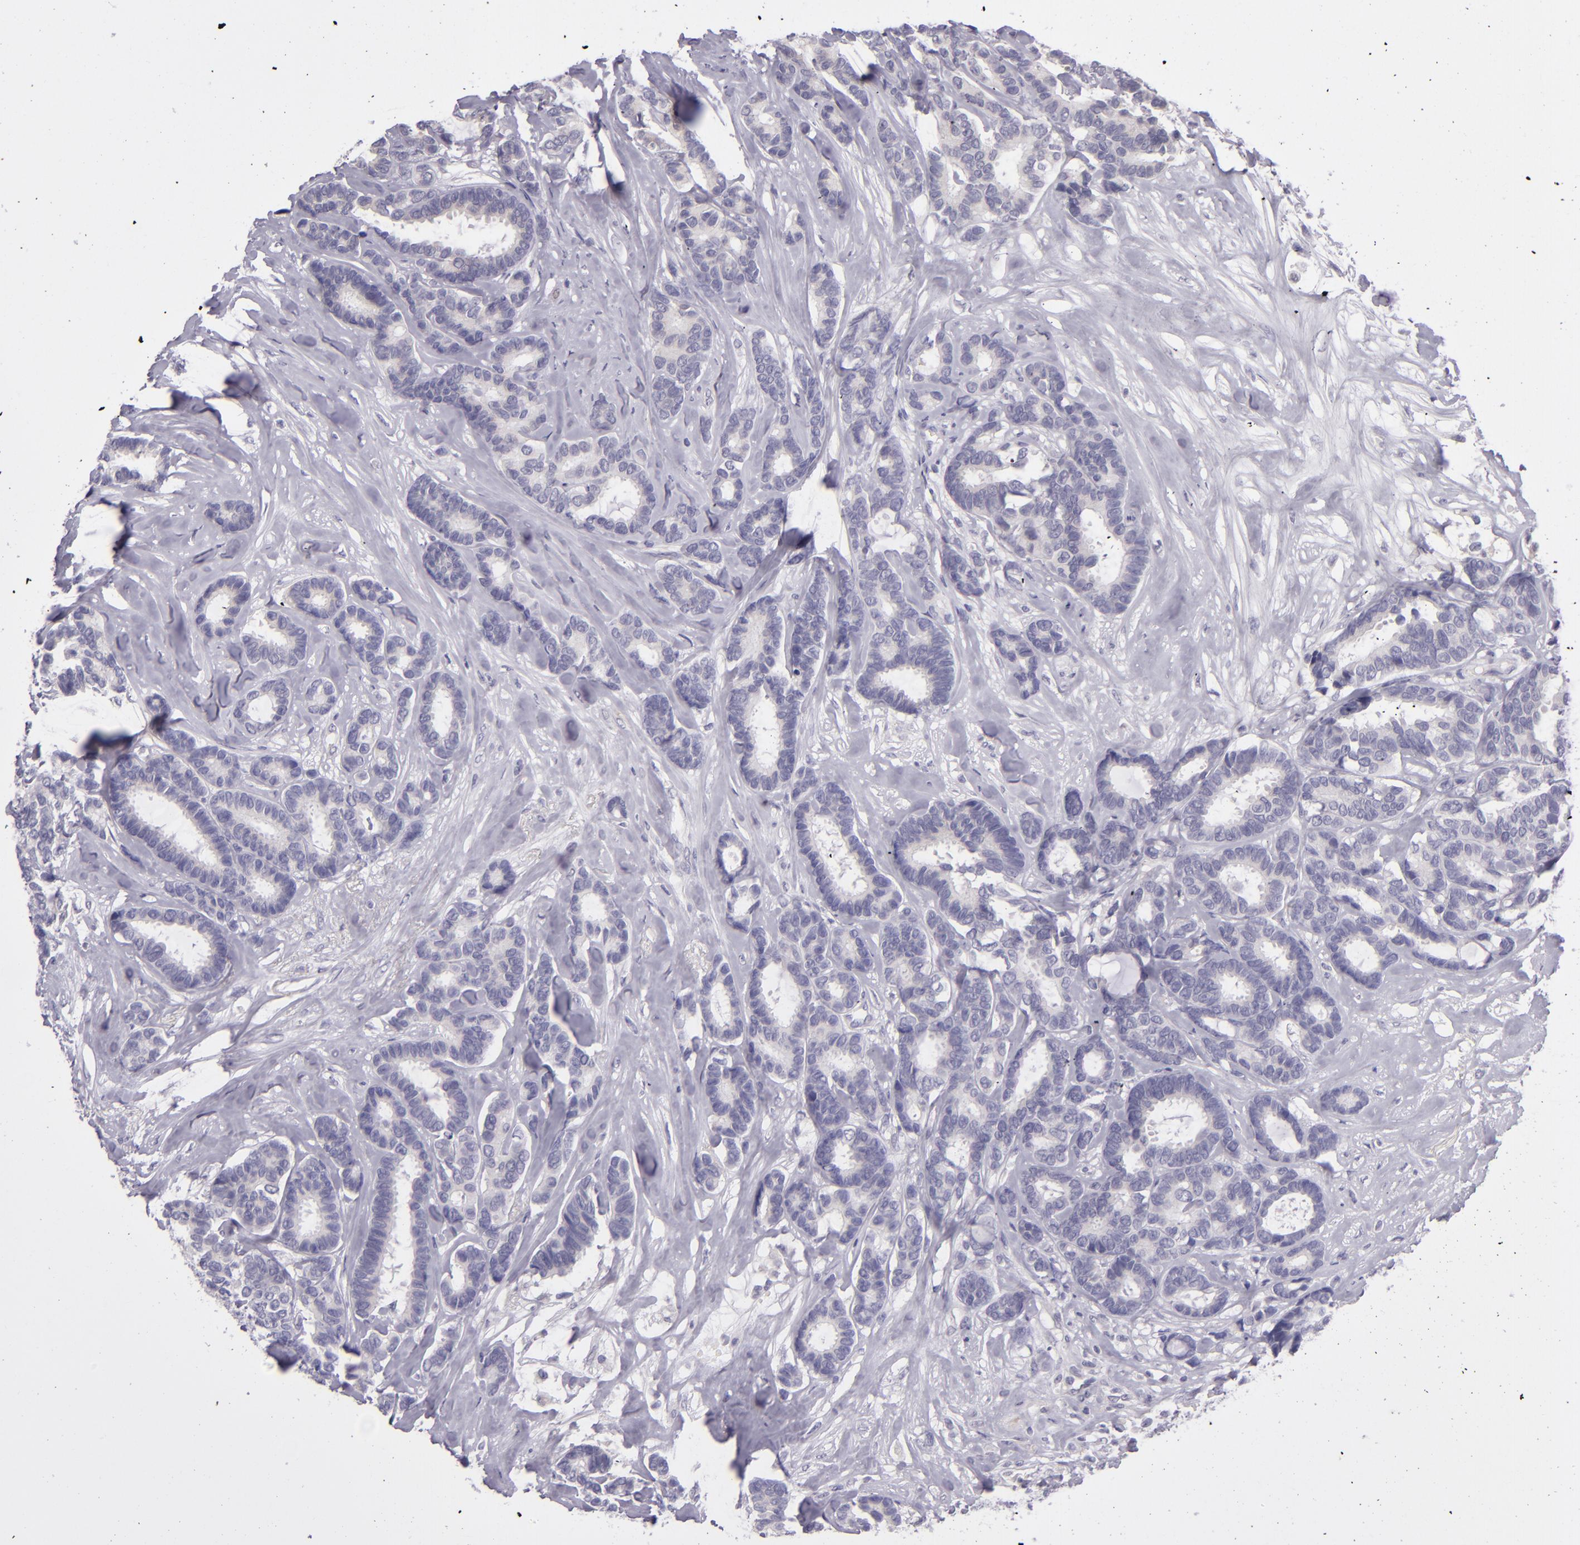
{"staining": {"intensity": "negative", "quantity": "none", "location": "none"}, "tissue": "breast cancer", "cell_type": "Tumor cells", "image_type": "cancer", "snomed": [{"axis": "morphology", "description": "Duct carcinoma"}, {"axis": "topography", "description": "Breast"}], "caption": "Immunohistochemistry of breast cancer (infiltrating ductal carcinoma) demonstrates no staining in tumor cells. Brightfield microscopy of immunohistochemistry (IHC) stained with DAB (brown) and hematoxylin (blue), captured at high magnification.", "gene": "SNCB", "patient": {"sex": "female", "age": 87}}